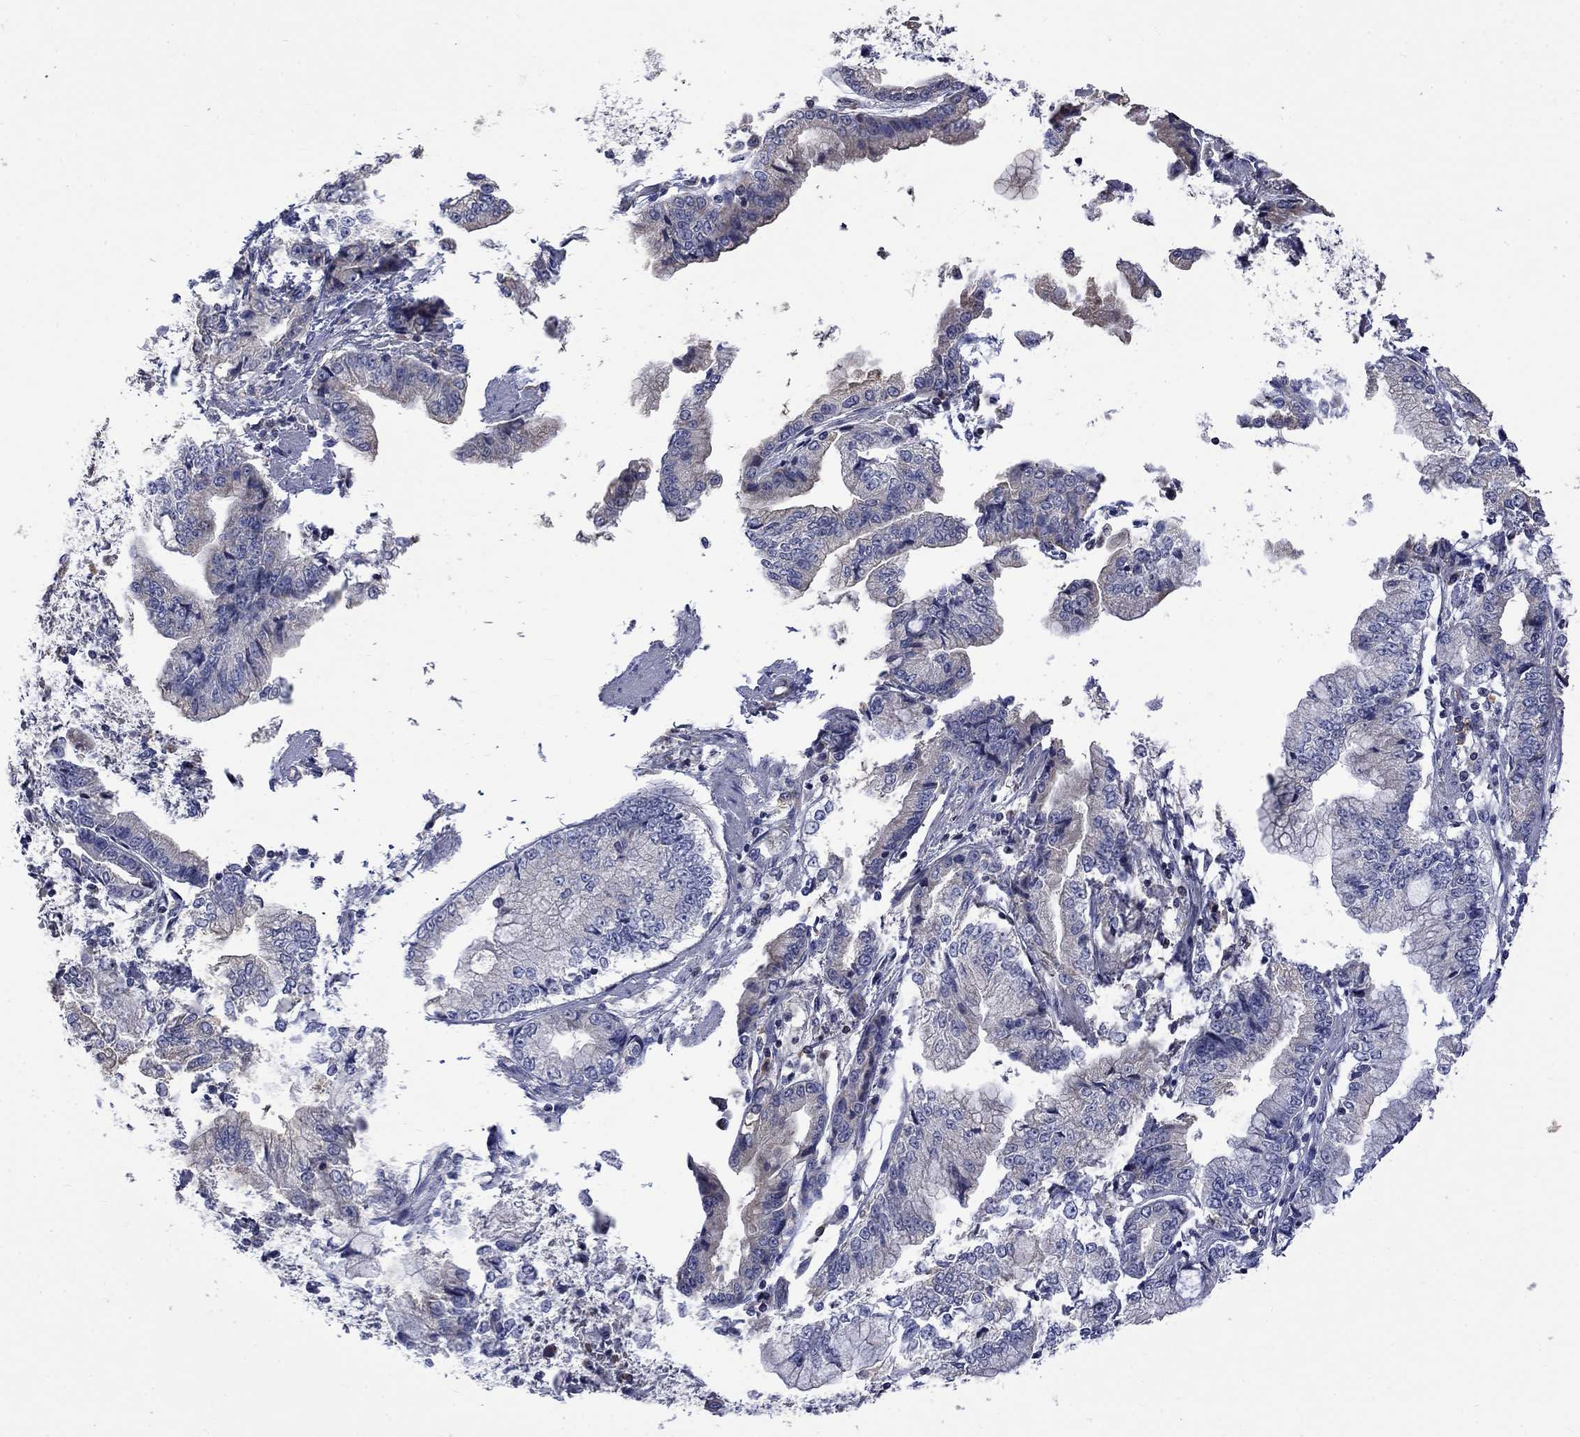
{"staining": {"intensity": "negative", "quantity": "none", "location": "none"}, "tissue": "stomach cancer", "cell_type": "Tumor cells", "image_type": "cancer", "snomed": [{"axis": "morphology", "description": "Adenocarcinoma, NOS"}, {"axis": "topography", "description": "Stomach, upper"}], "caption": "A histopathology image of human adenocarcinoma (stomach) is negative for staining in tumor cells.", "gene": "CAMKK2", "patient": {"sex": "female", "age": 74}}